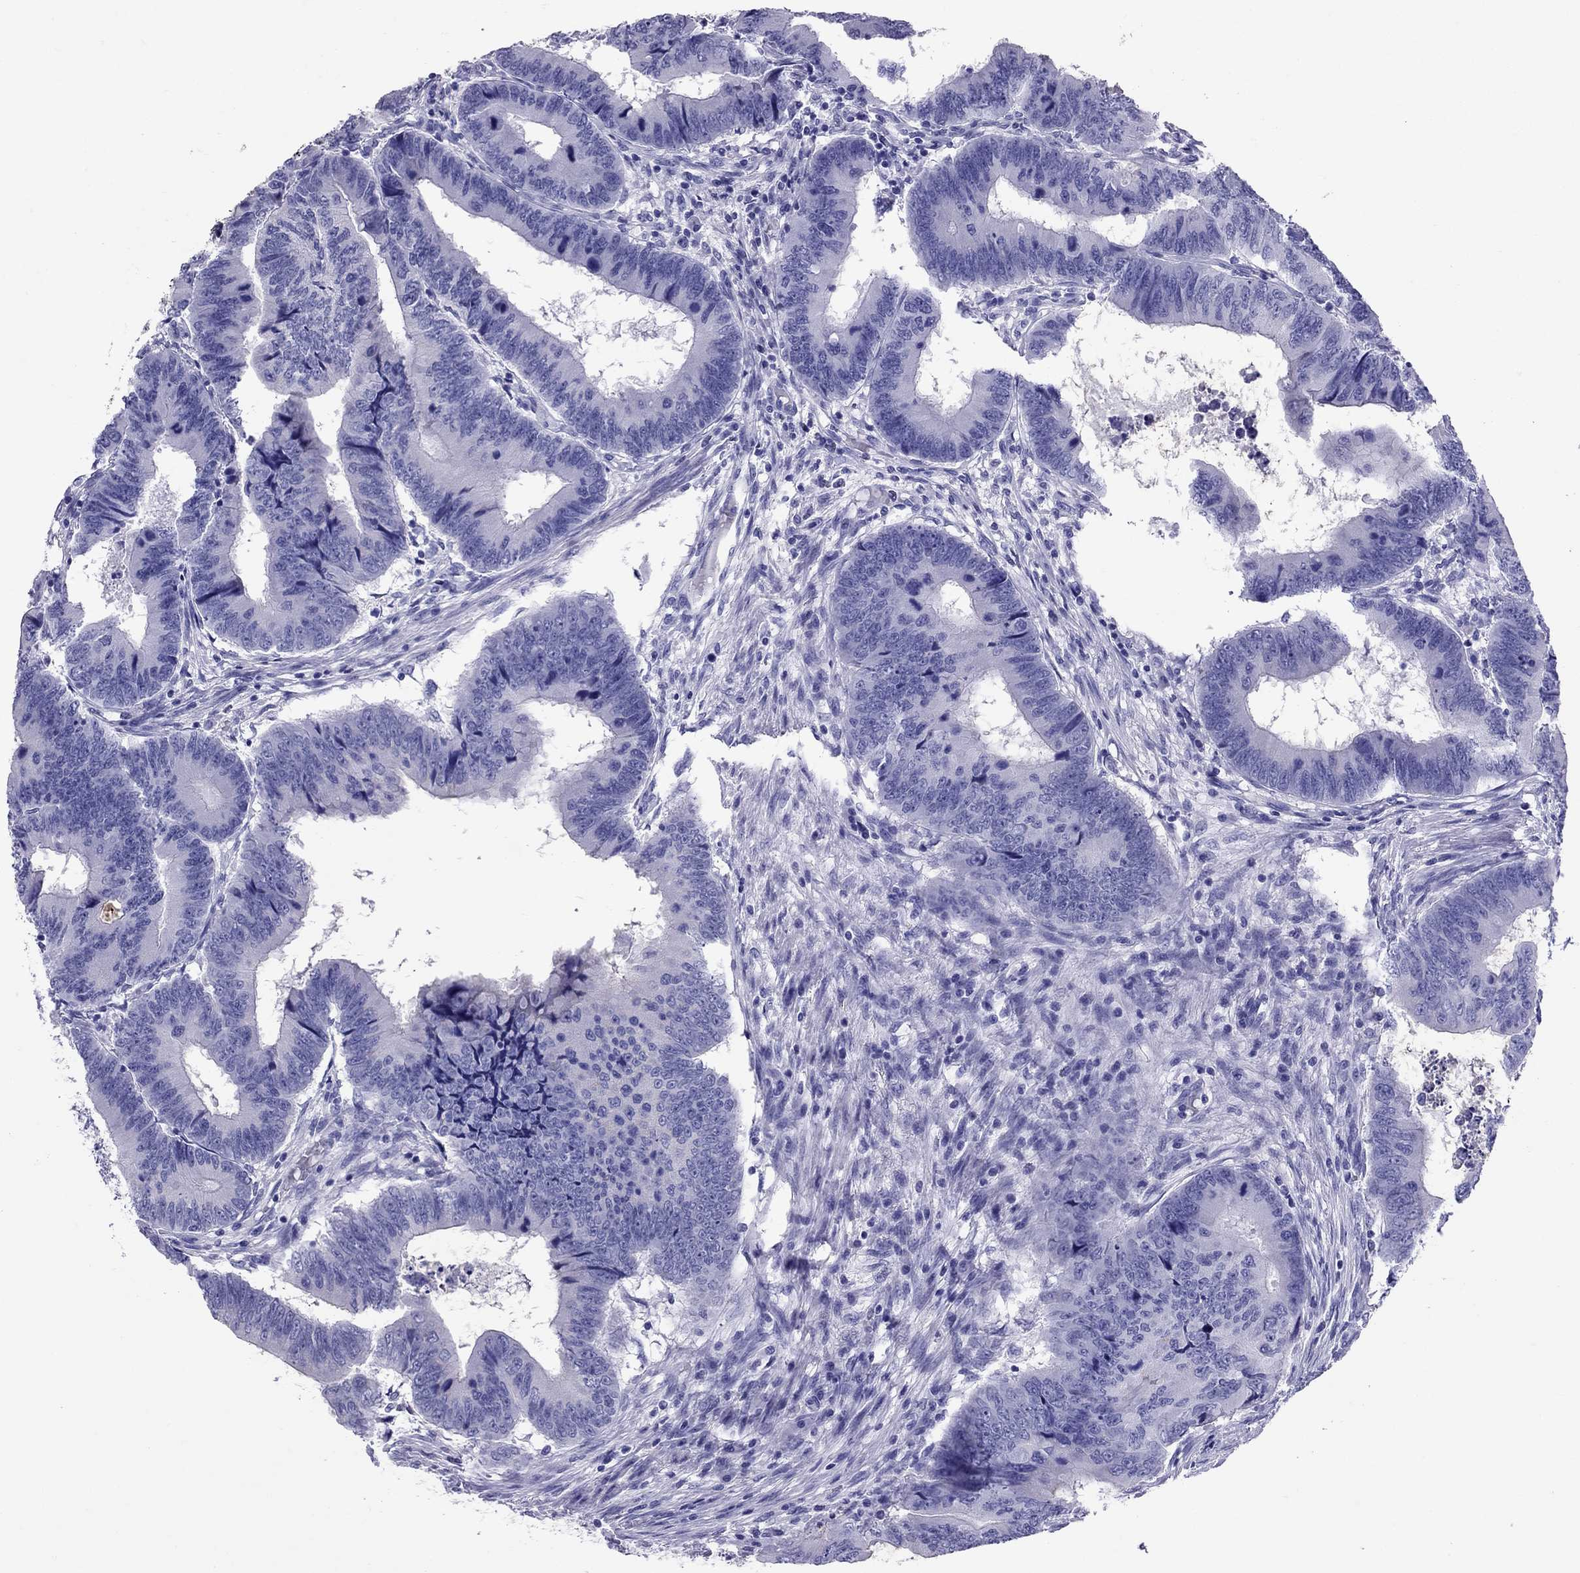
{"staining": {"intensity": "negative", "quantity": "none", "location": "none"}, "tissue": "colorectal cancer", "cell_type": "Tumor cells", "image_type": "cancer", "snomed": [{"axis": "morphology", "description": "Adenocarcinoma, NOS"}, {"axis": "topography", "description": "Colon"}], "caption": "A micrograph of adenocarcinoma (colorectal) stained for a protein shows no brown staining in tumor cells.", "gene": "AVPR1B", "patient": {"sex": "male", "age": 53}}